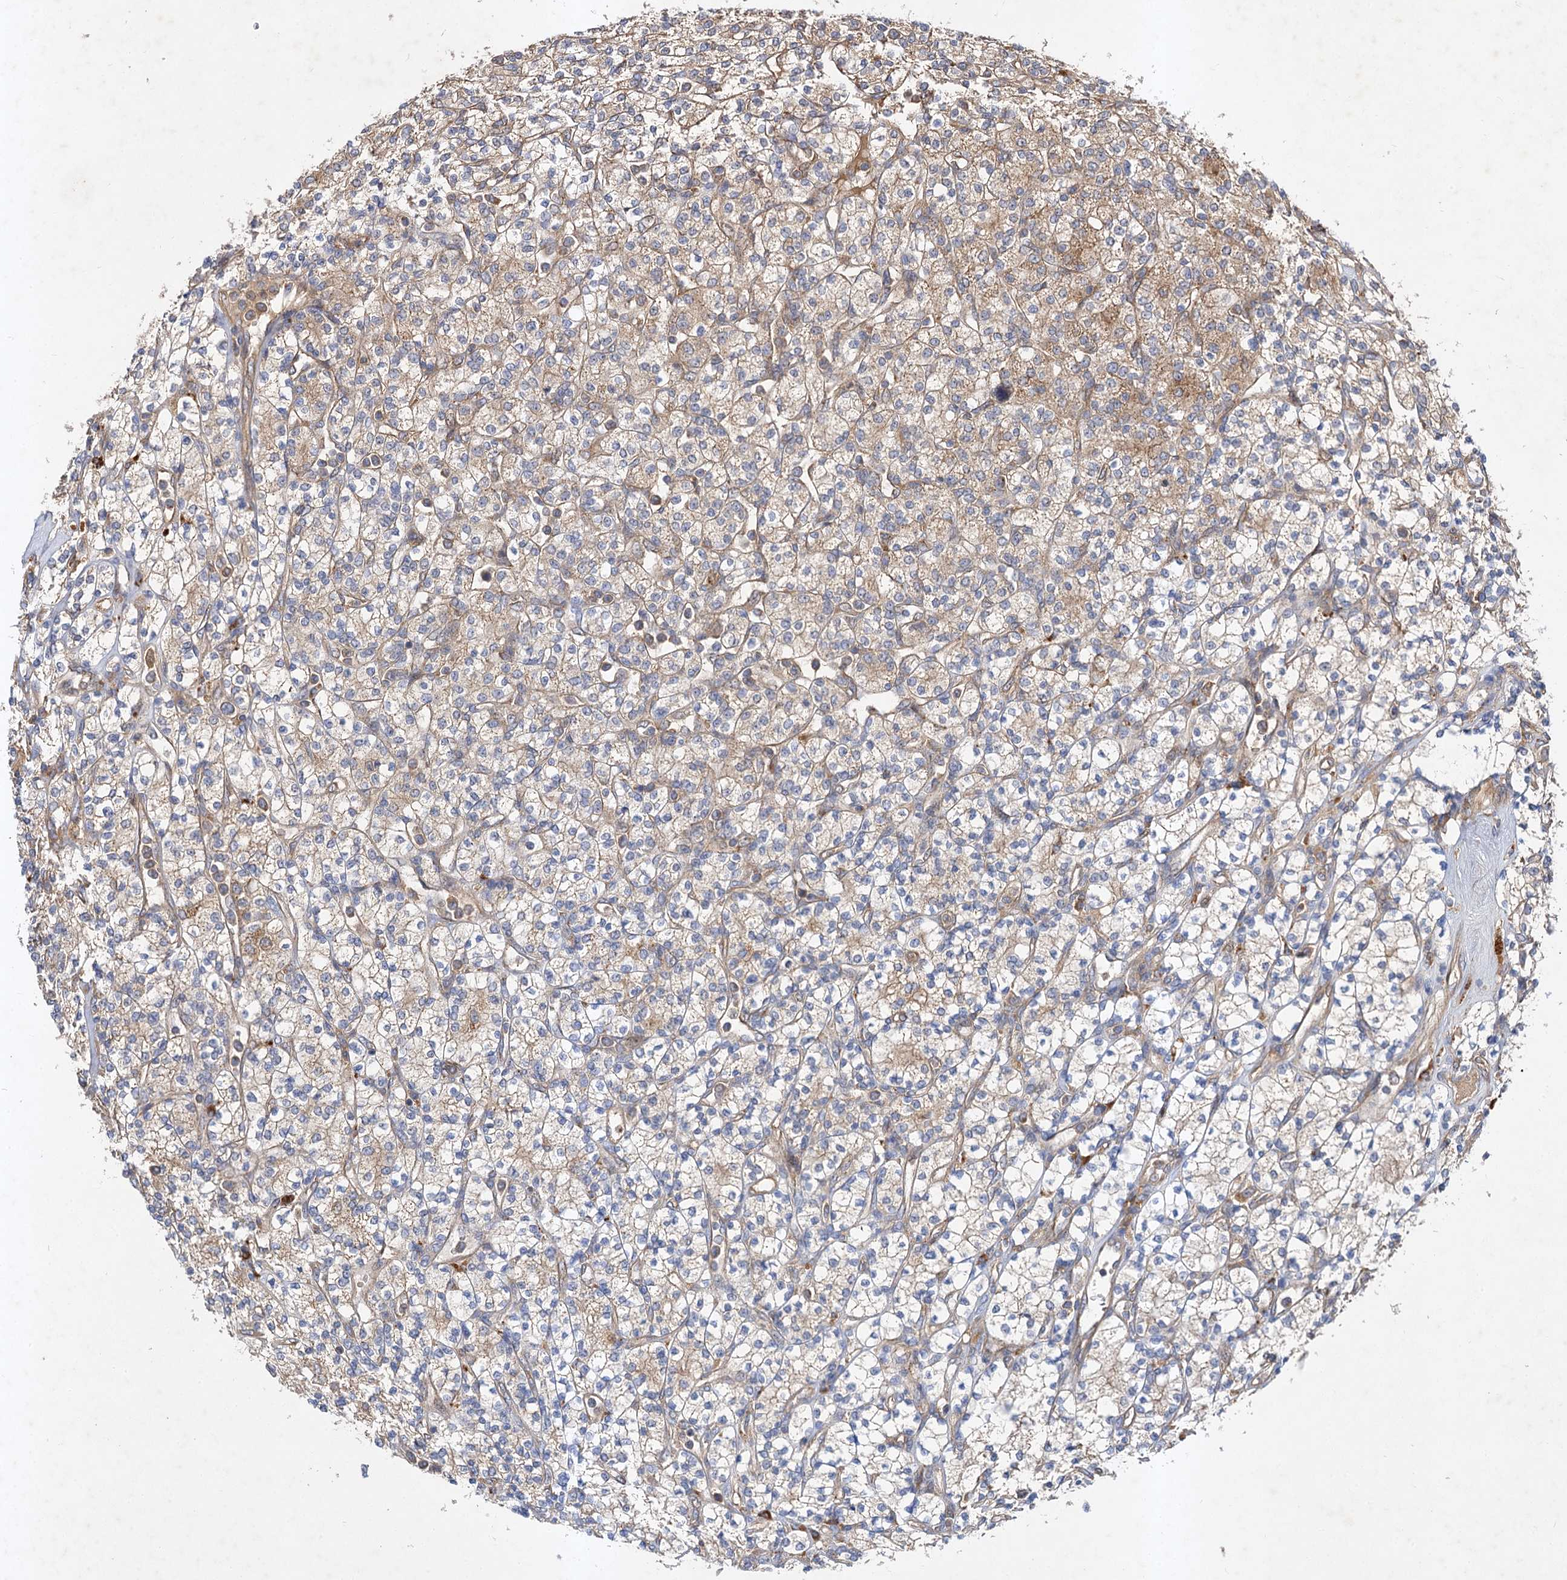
{"staining": {"intensity": "moderate", "quantity": "<25%", "location": "cytoplasmic/membranous"}, "tissue": "renal cancer", "cell_type": "Tumor cells", "image_type": "cancer", "snomed": [{"axis": "morphology", "description": "Adenocarcinoma, NOS"}, {"axis": "topography", "description": "Kidney"}], "caption": "This image exhibits immunohistochemistry staining of renal cancer, with low moderate cytoplasmic/membranous staining in about <25% of tumor cells.", "gene": "PATL1", "patient": {"sex": "male", "age": 77}}